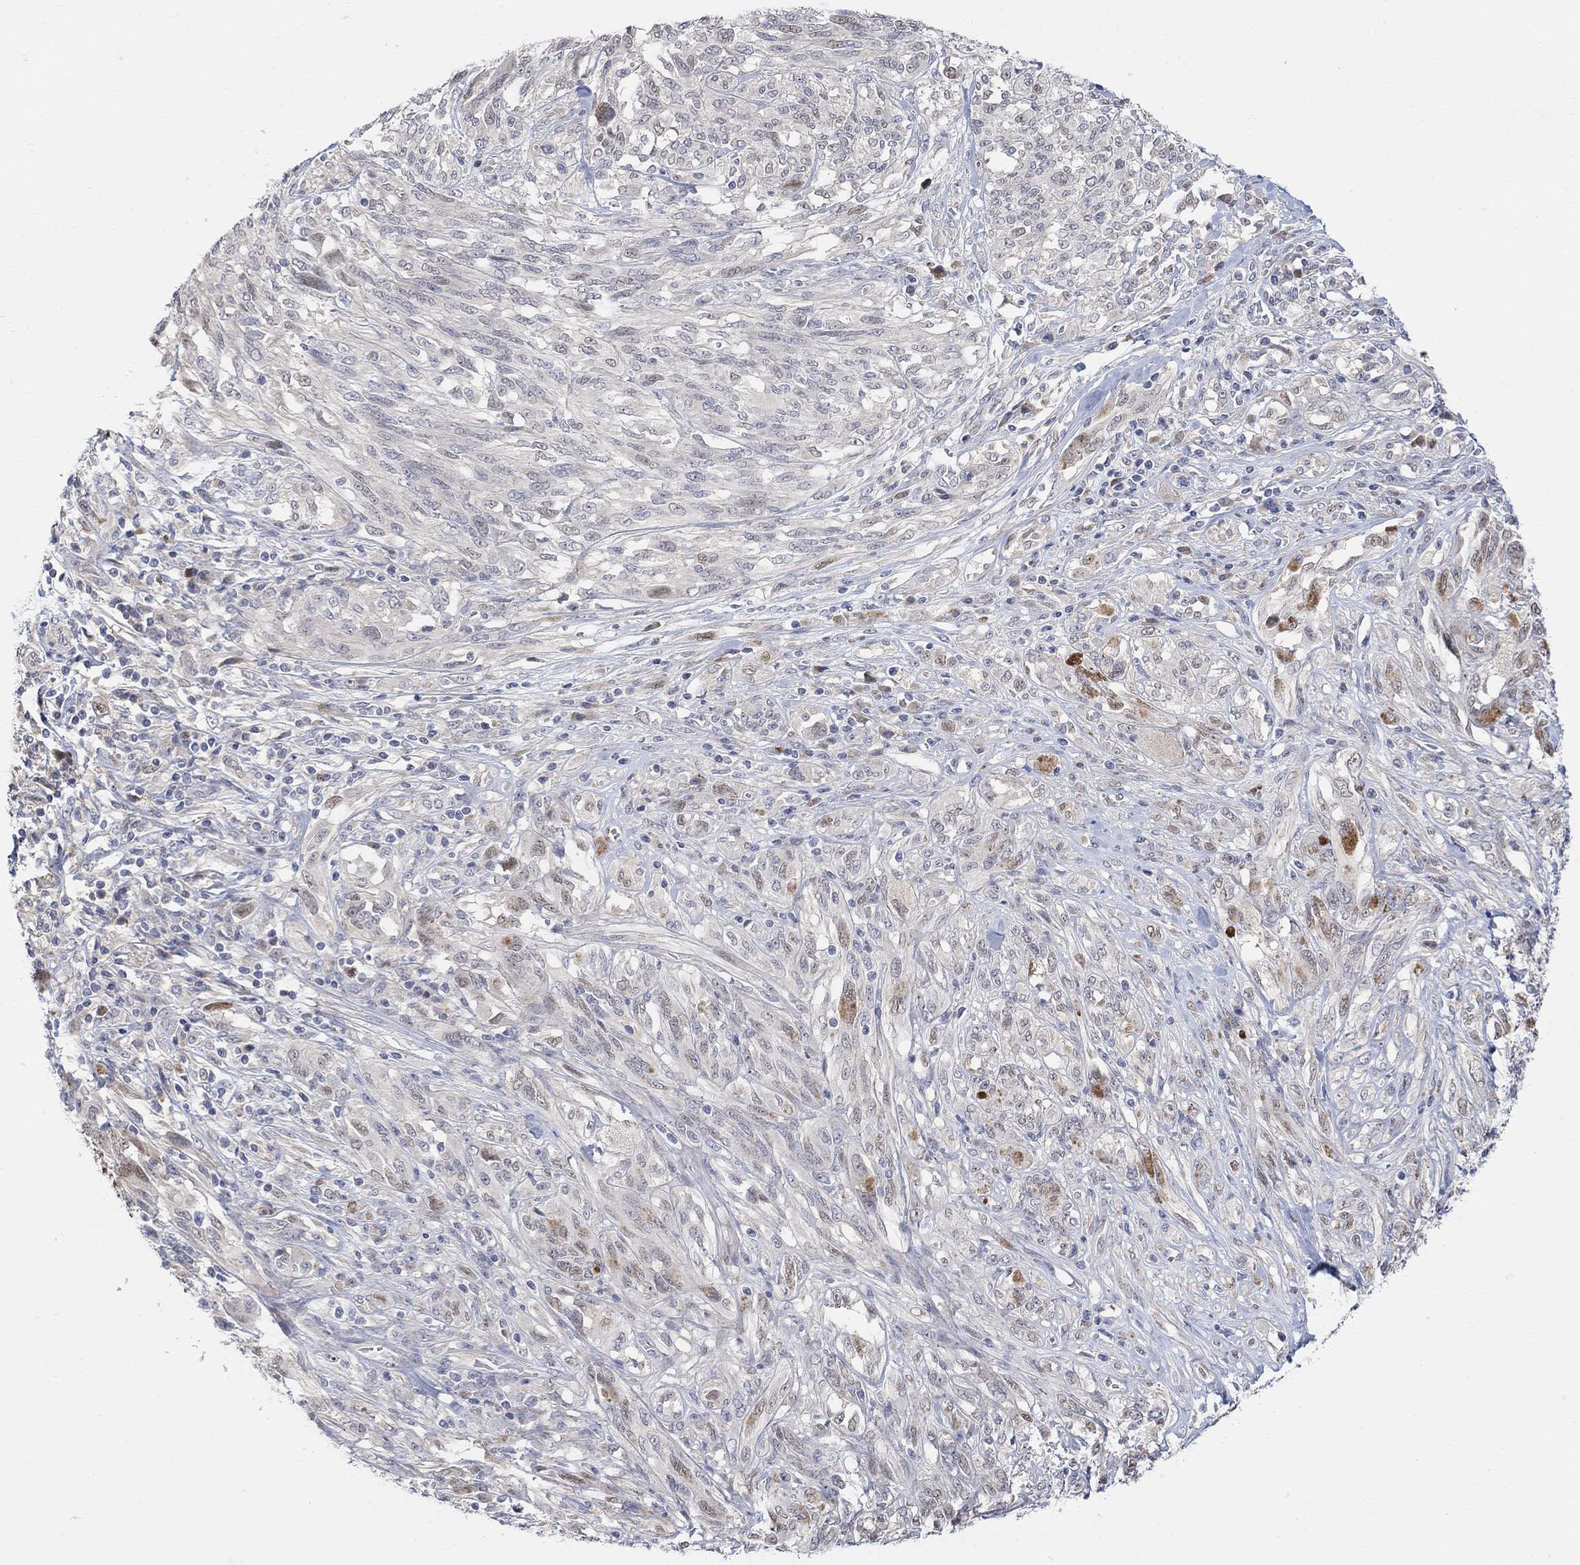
{"staining": {"intensity": "negative", "quantity": "none", "location": "none"}, "tissue": "melanoma", "cell_type": "Tumor cells", "image_type": "cancer", "snomed": [{"axis": "morphology", "description": "Malignant melanoma, NOS"}, {"axis": "topography", "description": "Skin"}], "caption": "The histopathology image shows no significant expression in tumor cells of malignant melanoma.", "gene": "CNTF", "patient": {"sex": "female", "age": 91}}